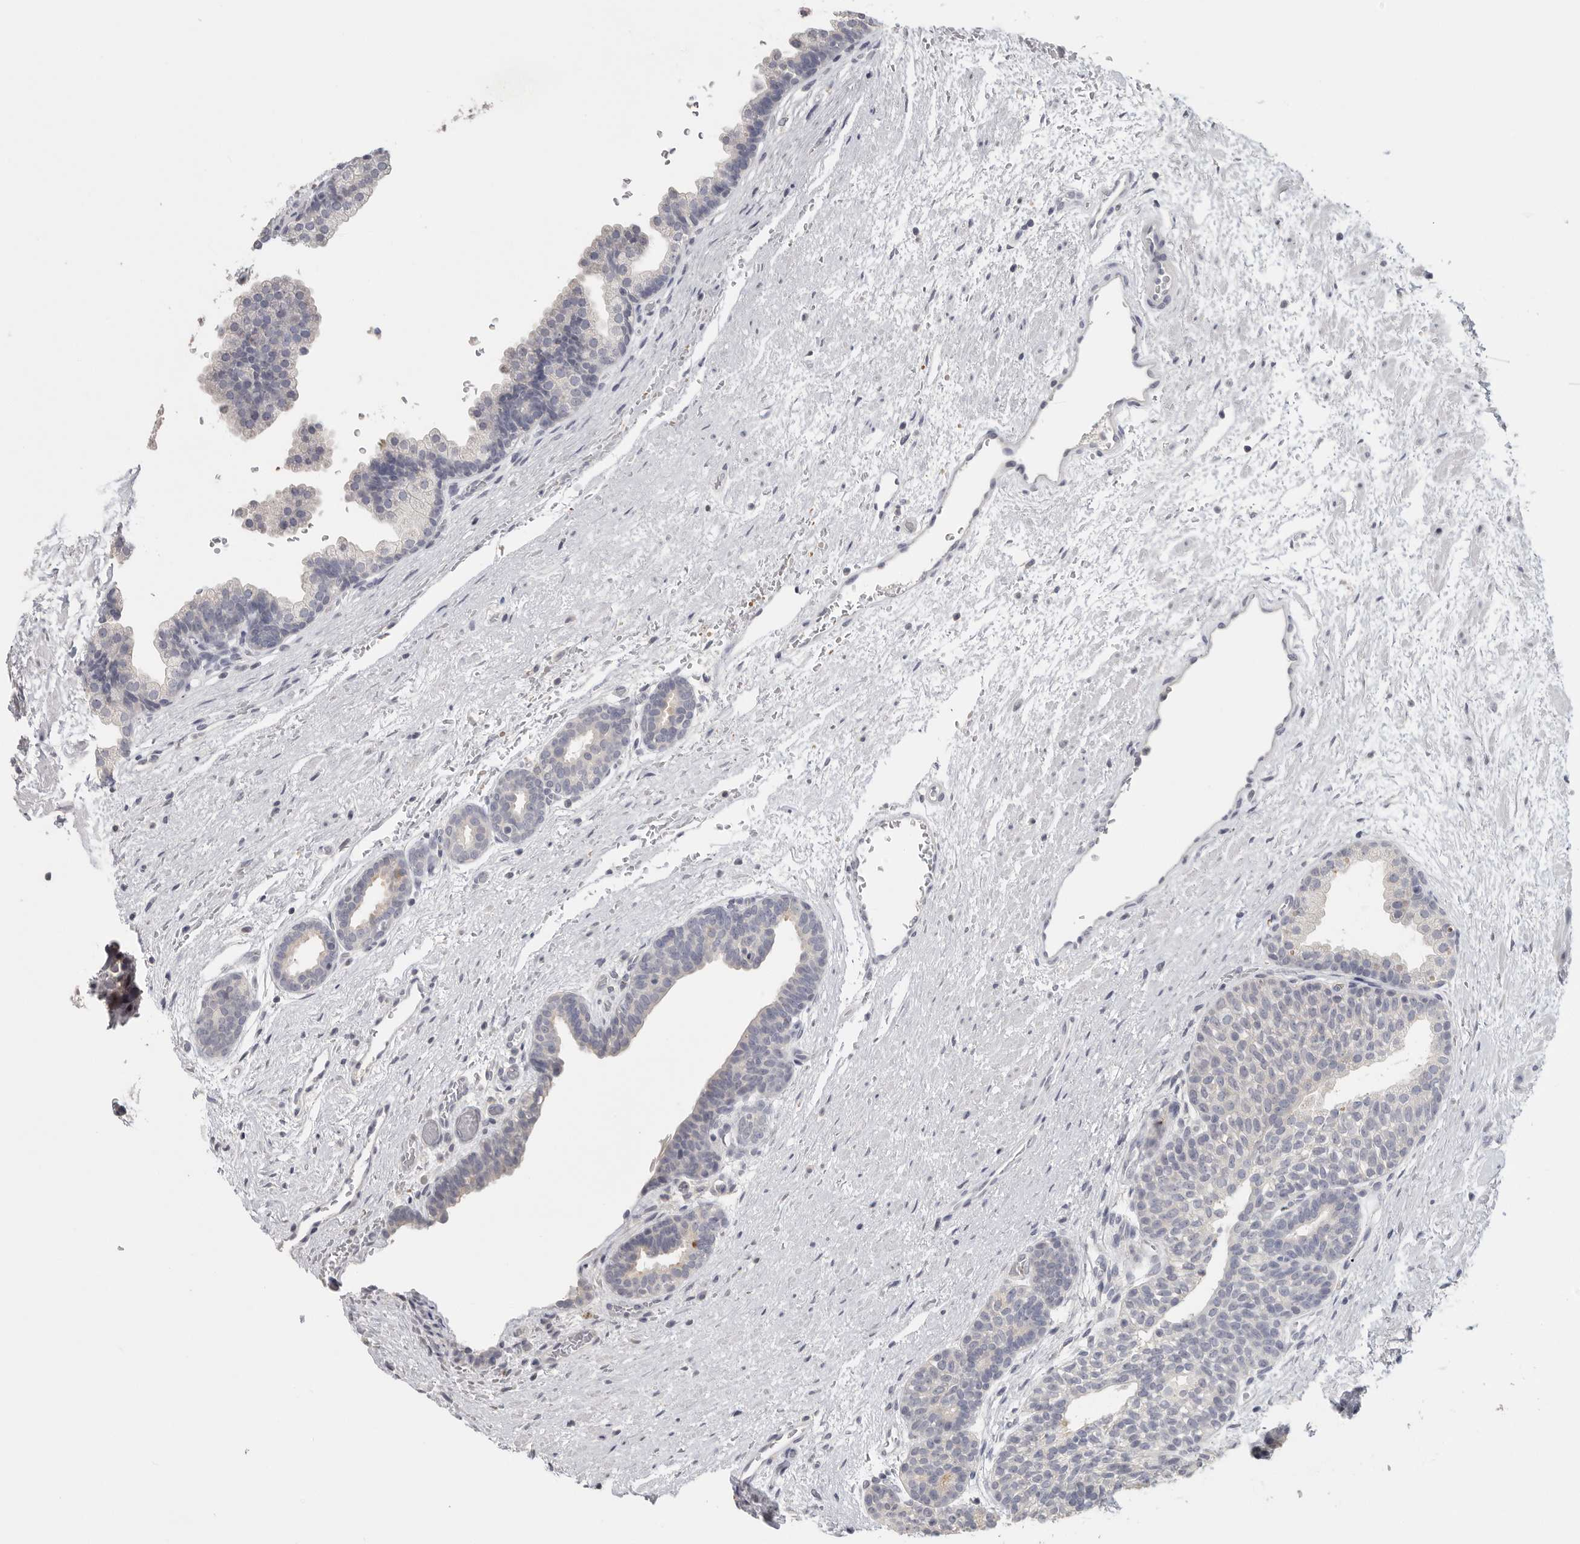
{"staining": {"intensity": "negative", "quantity": "none", "location": "none"}, "tissue": "prostate", "cell_type": "Glandular cells", "image_type": "normal", "snomed": [{"axis": "morphology", "description": "Normal tissue, NOS"}, {"axis": "topography", "description": "Prostate"}], "caption": "DAB (3,3'-diaminobenzidine) immunohistochemical staining of benign prostate reveals no significant positivity in glandular cells. (Brightfield microscopy of DAB (3,3'-diaminobenzidine) immunohistochemistry (IHC) at high magnification).", "gene": "DNAJC11", "patient": {"sex": "male", "age": 48}}